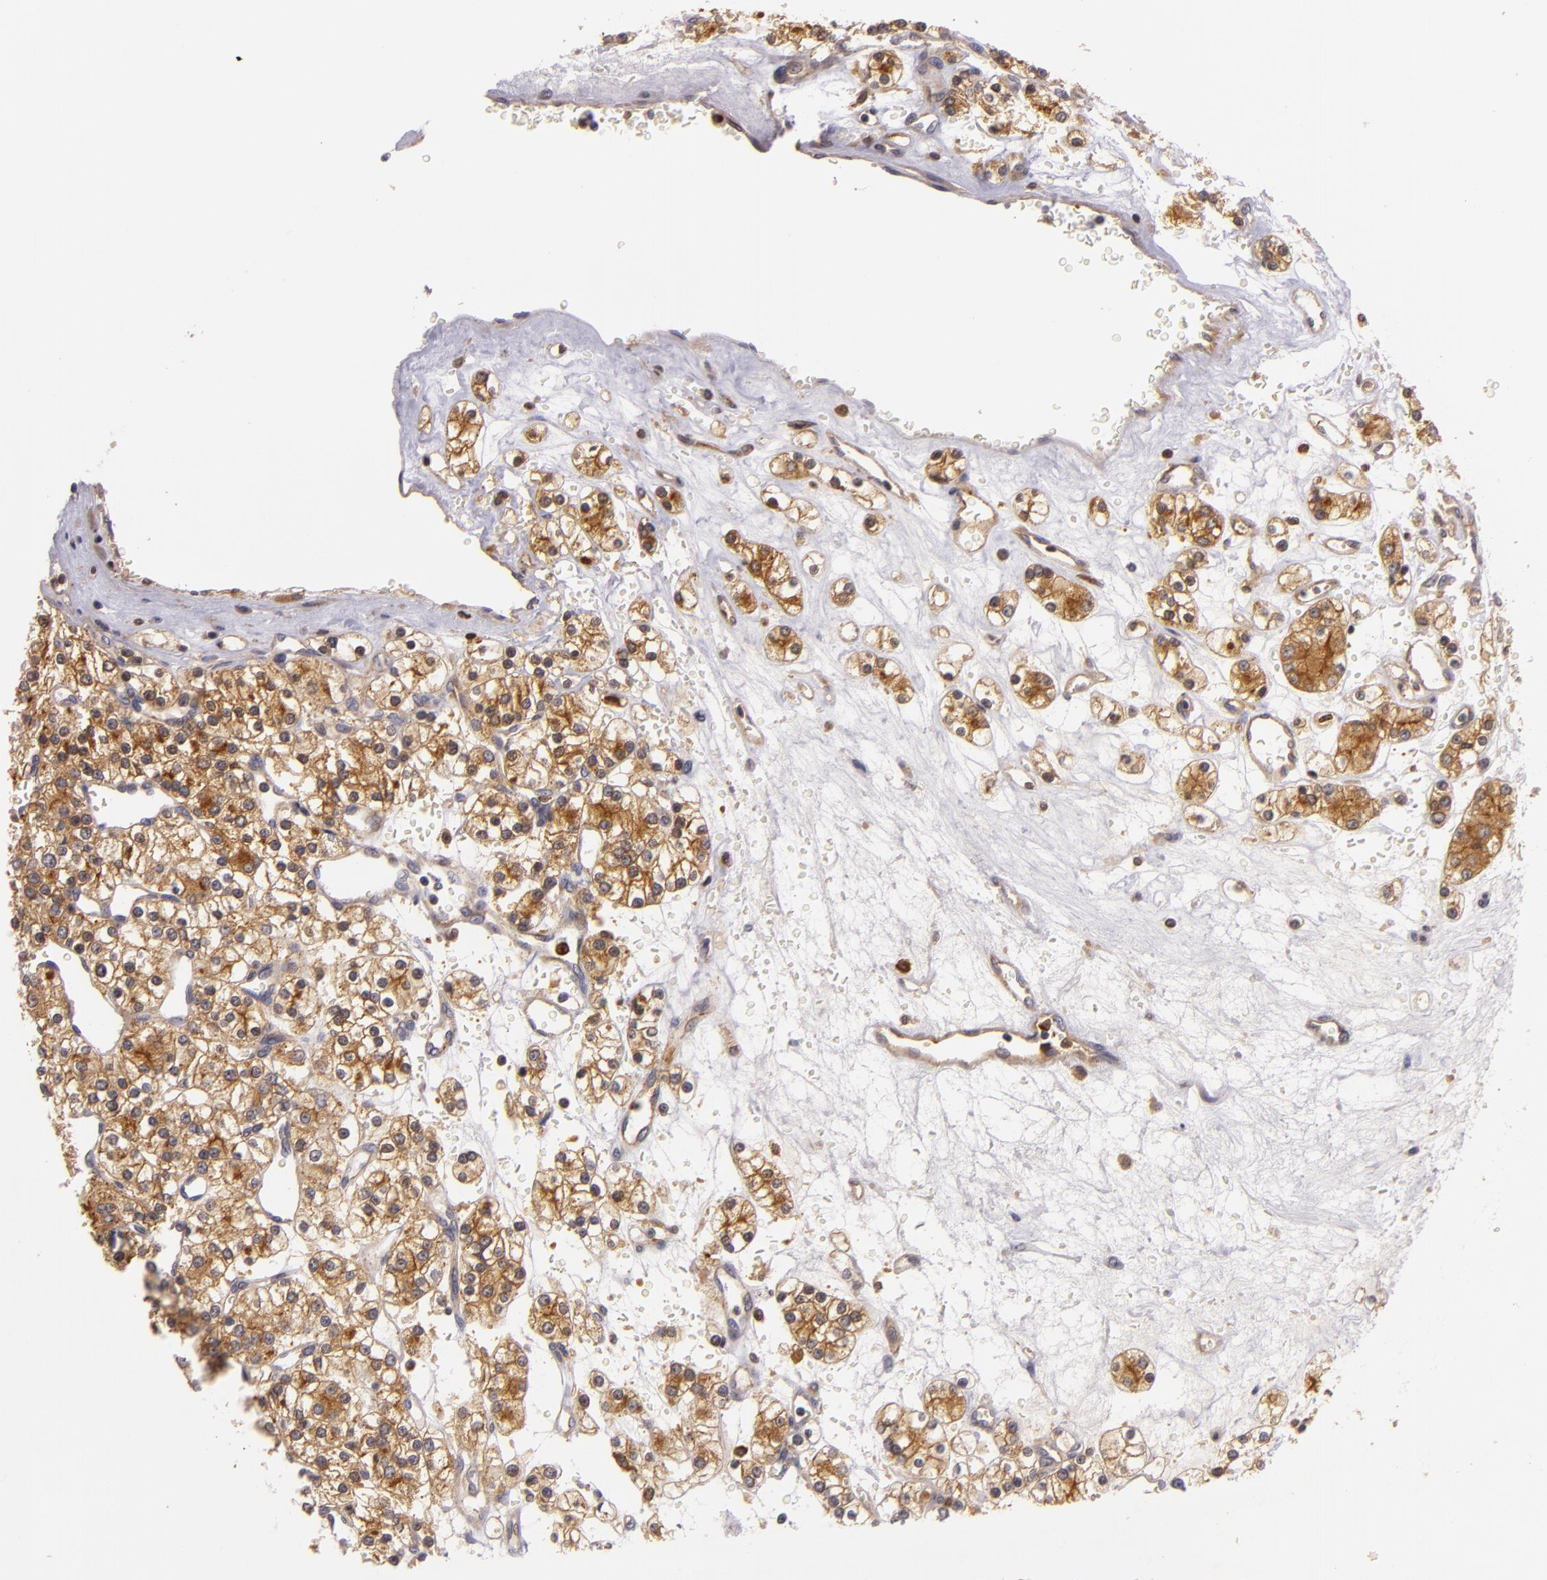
{"staining": {"intensity": "moderate", "quantity": ">75%", "location": "cytoplasmic/membranous"}, "tissue": "renal cancer", "cell_type": "Tumor cells", "image_type": "cancer", "snomed": [{"axis": "morphology", "description": "Adenocarcinoma, NOS"}, {"axis": "topography", "description": "Kidney"}], "caption": "Immunohistochemistry image of neoplastic tissue: human adenocarcinoma (renal) stained using immunohistochemistry (IHC) displays medium levels of moderate protein expression localized specifically in the cytoplasmic/membranous of tumor cells, appearing as a cytoplasmic/membranous brown color.", "gene": "TOM1", "patient": {"sex": "female", "age": 62}}